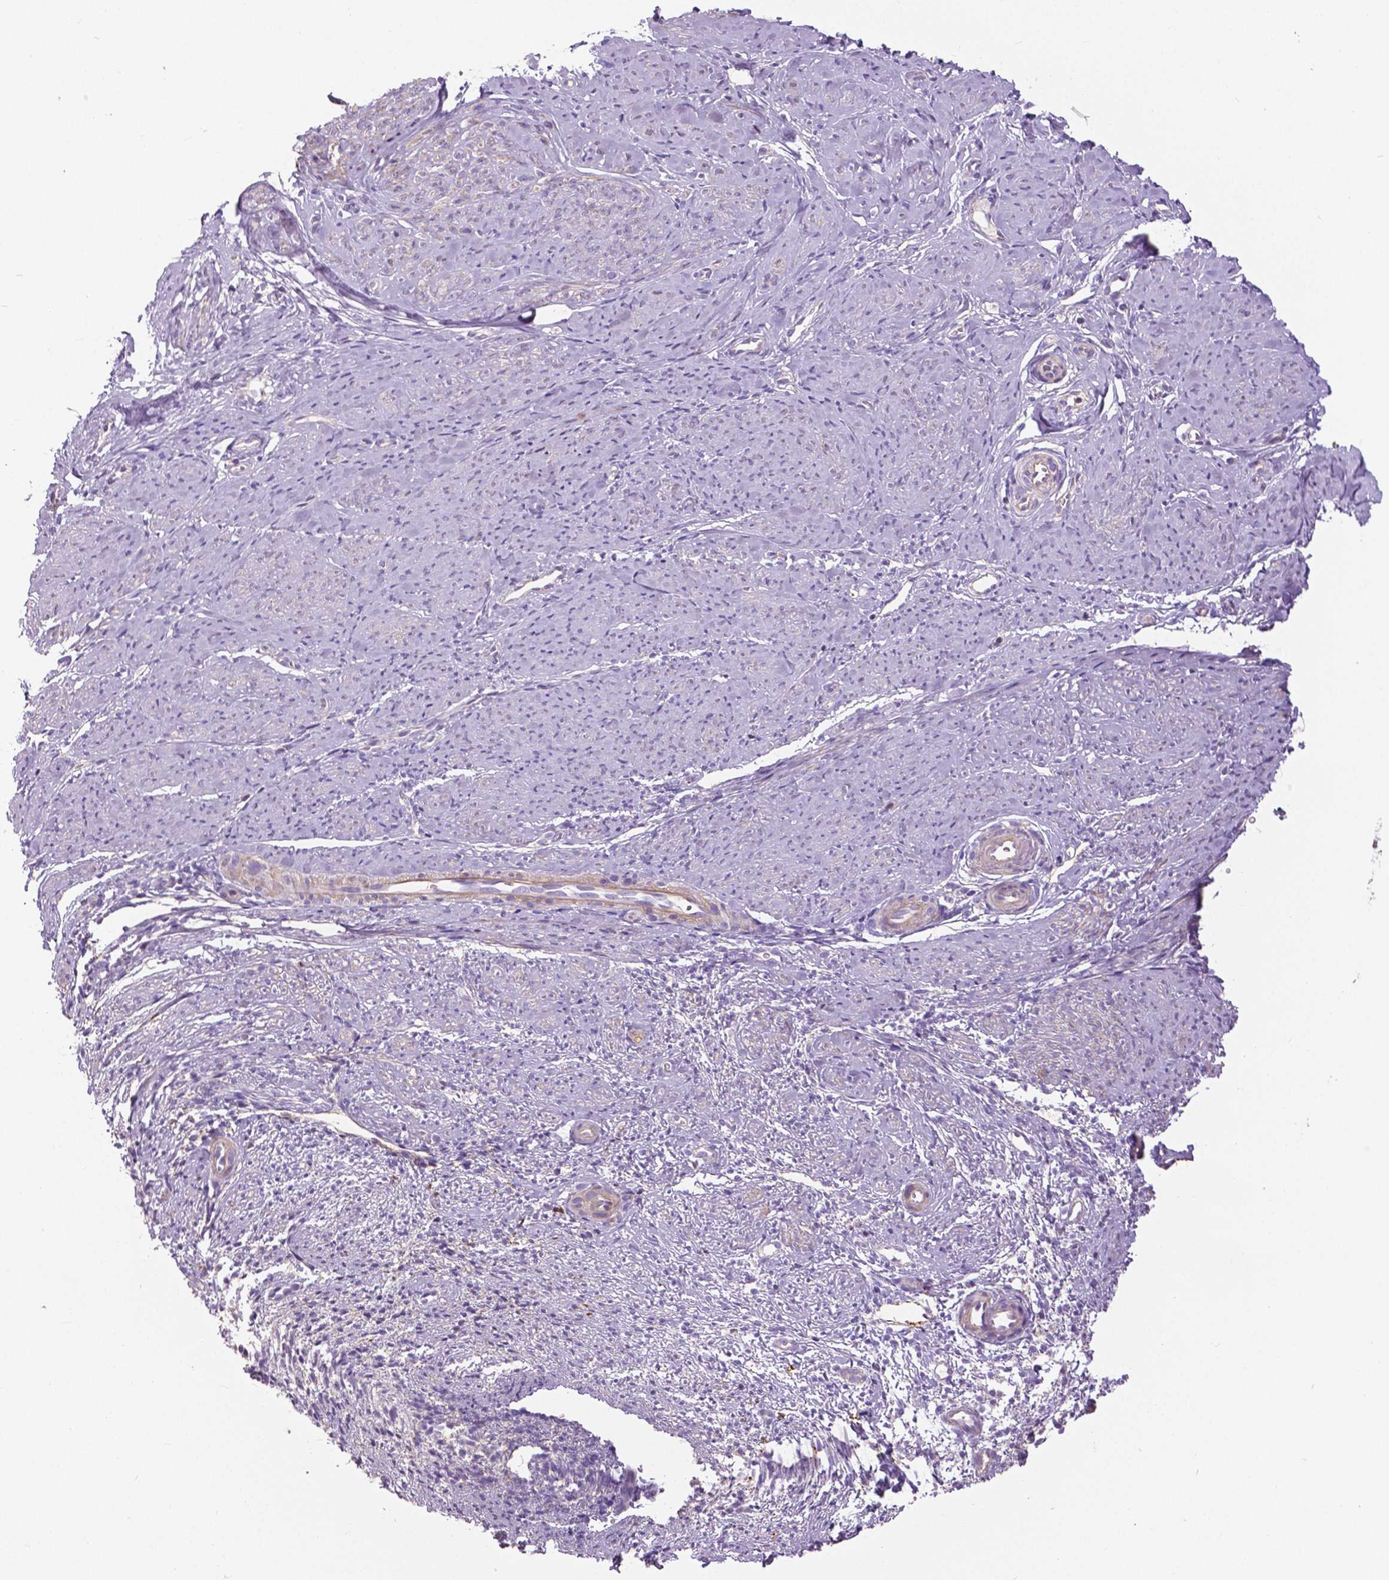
{"staining": {"intensity": "weak", "quantity": "25%-75%", "location": "cytoplasmic/membranous"}, "tissue": "smooth muscle", "cell_type": "Smooth muscle cells", "image_type": "normal", "snomed": [{"axis": "morphology", "description": "Normal tissue, NOS"}, {"axis": "topography", "description": "Smooth muscle"}], "caption": "Weak cytoplasmic/membranous protein positivity is present in about 25%-75% of smooth muscle cells in smooth muscle.", "gene": "ANXA13", "patient": {"sex": "female", "age": 48}}